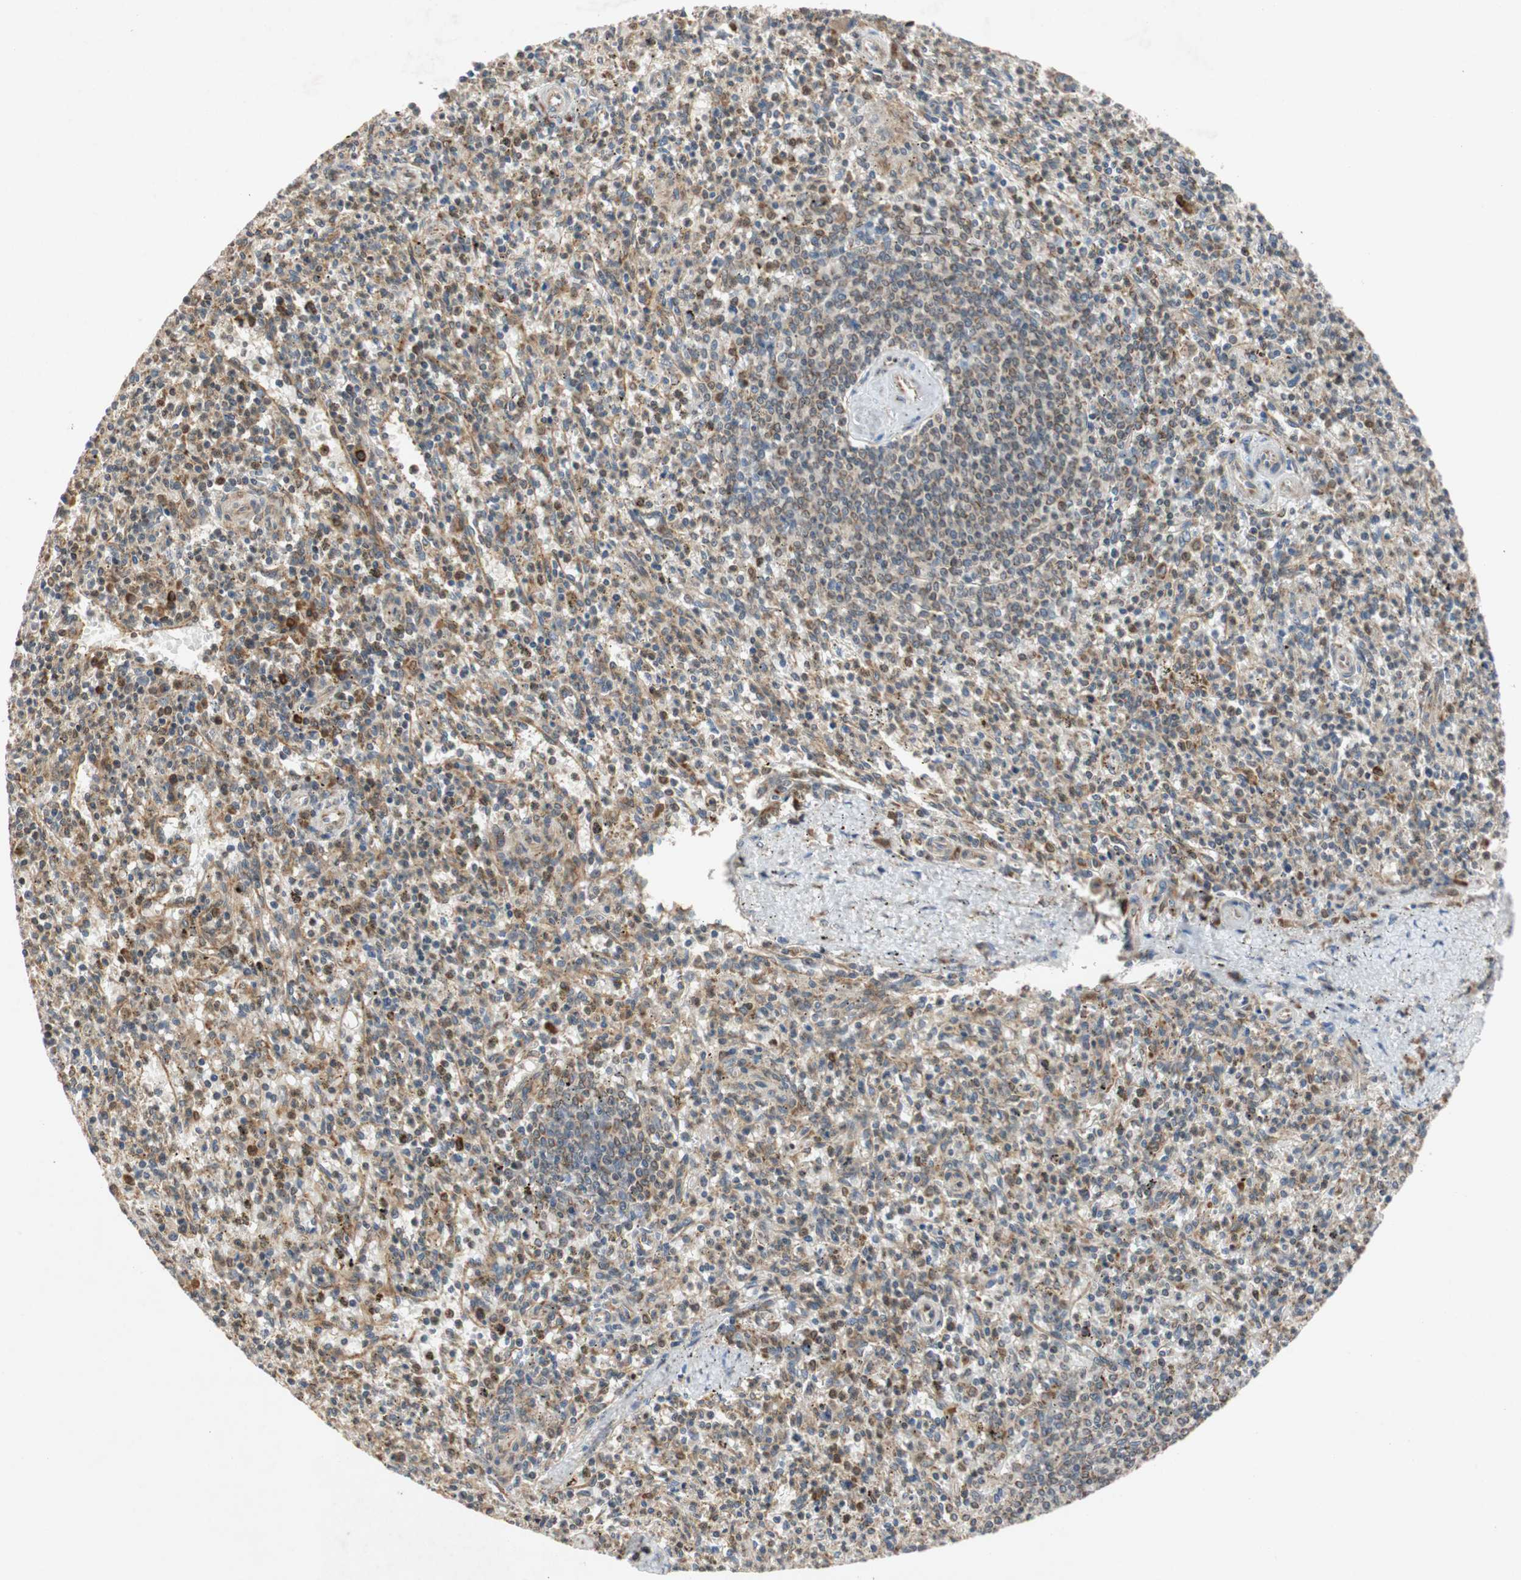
{"staining": {"intensity": "weak", "quantity": "25%-75%", "location": "cytoplasmic/membranous,nuclear"}, "tissue": "spleen", "cell_type": "Cells in red pulp", "image_type": "normal", "snomed": [{"axis": "morphology", "description": "Normal tissue, NOS"}, {"axis": "topography", "description": "Spleen"}], "caption": "Protein expression by immunohistochemistry (IHC) shows weak cytoplasmic/membranous,nuclear positivity in about 25%-75% of cells in red pulp in normal spleen. (Stains: DAB (3,3'-diaminobenzidine) in brown, nuclei in blue, Microscopy: brightfield microscopy at high magnification).", "gene": "AUP1", "patient": {"sex": "male", "age": 72}}